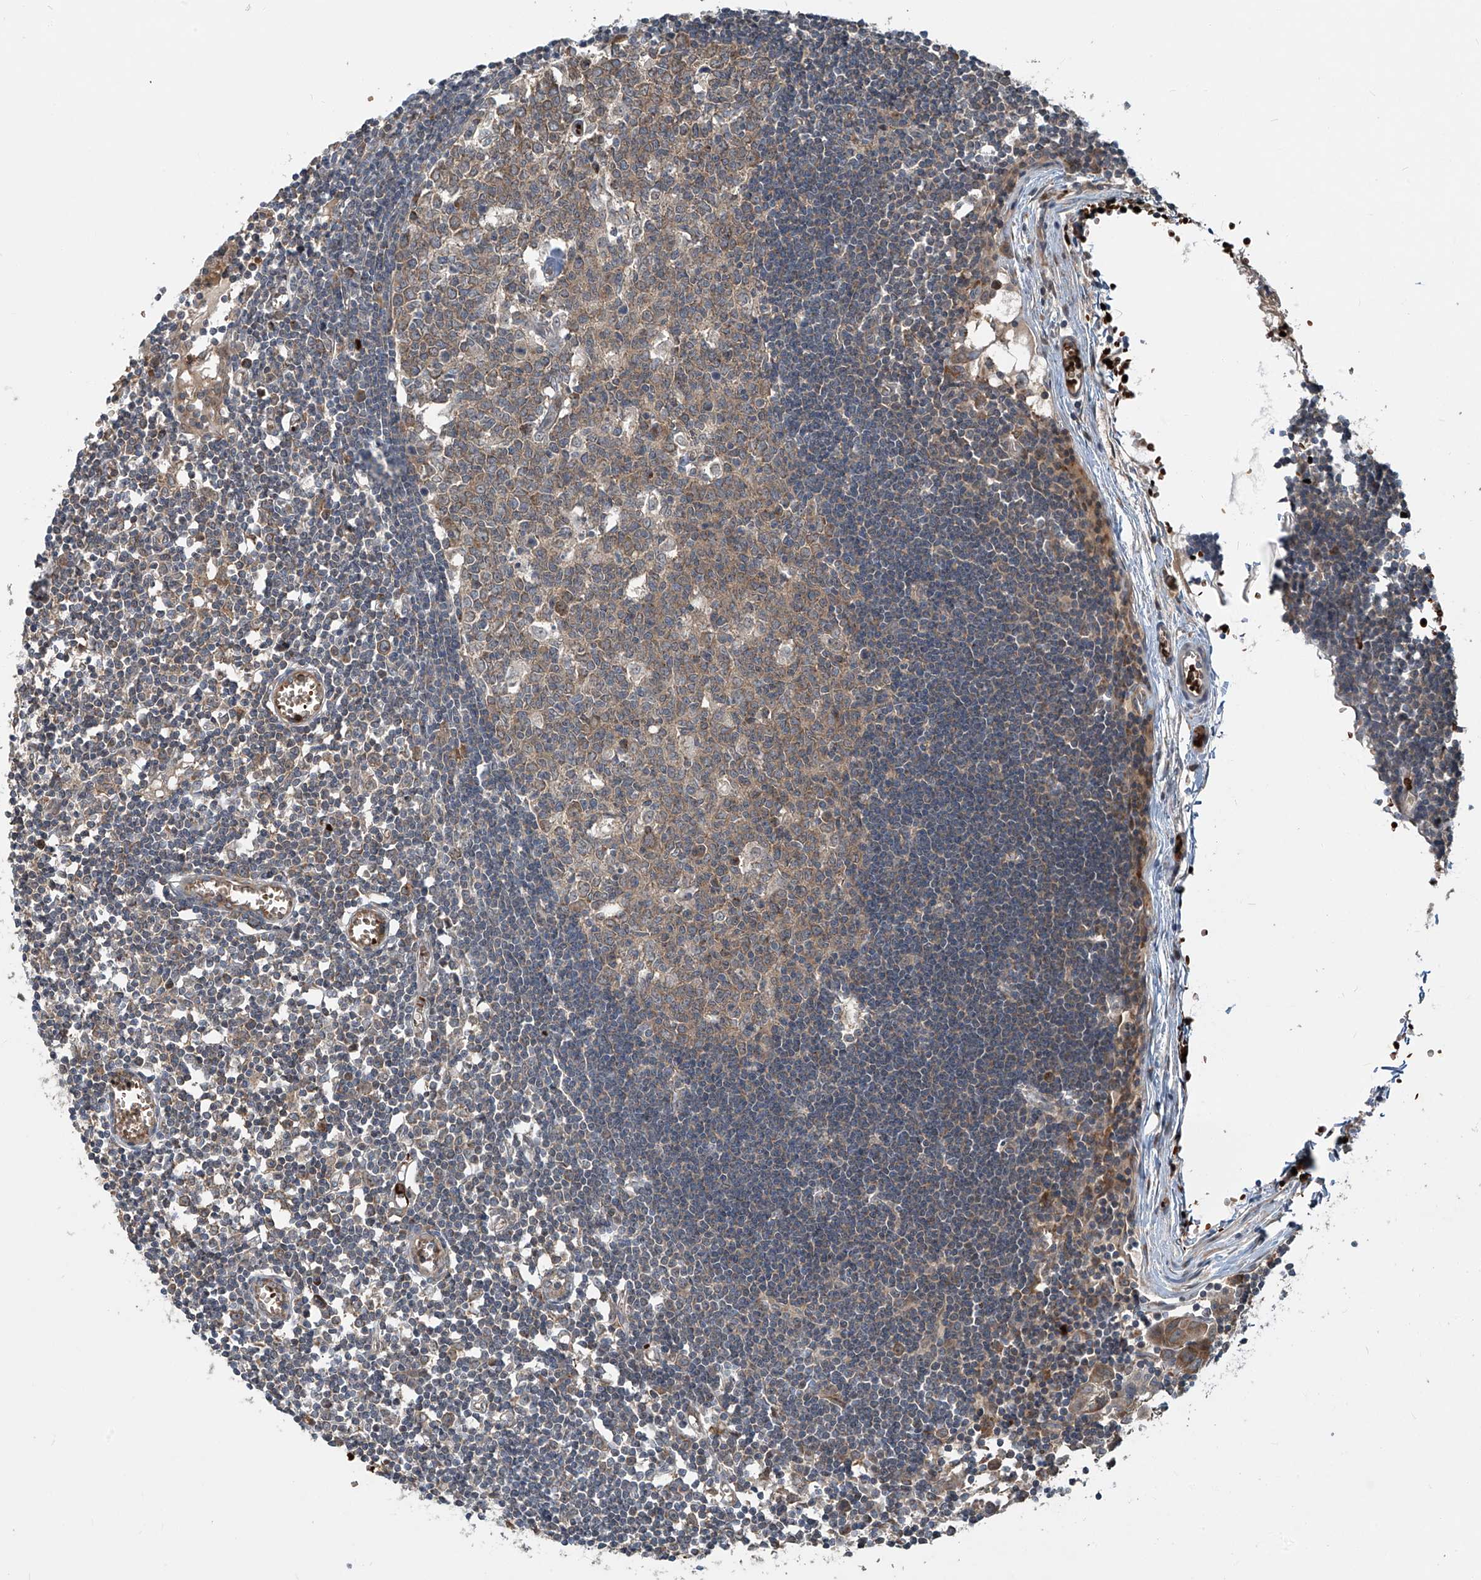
{"staining": {"intensity": "moderate", "quantity": "25%-75%", "location": "cytoplasmic/membranous"}, "tissue": "lymph node", "cell_type": "Germinal center cells", "image_type": "normal", "snomed": [{"axis": "morphology", "description": "Normal tissue, NOS"}, {"axis": "topography", "description": "Lymph node"}], "caption": "Protein expression analysis of unremarkable lymph node shows moderate cytoplasmic/membranous expression in about 25%-75% of germinal center cells. (Brightfield microscopy of DAB IHC at high magnification).", "gene": "ZDHHC9", "patient": {"sex": "female", "age": 11}}